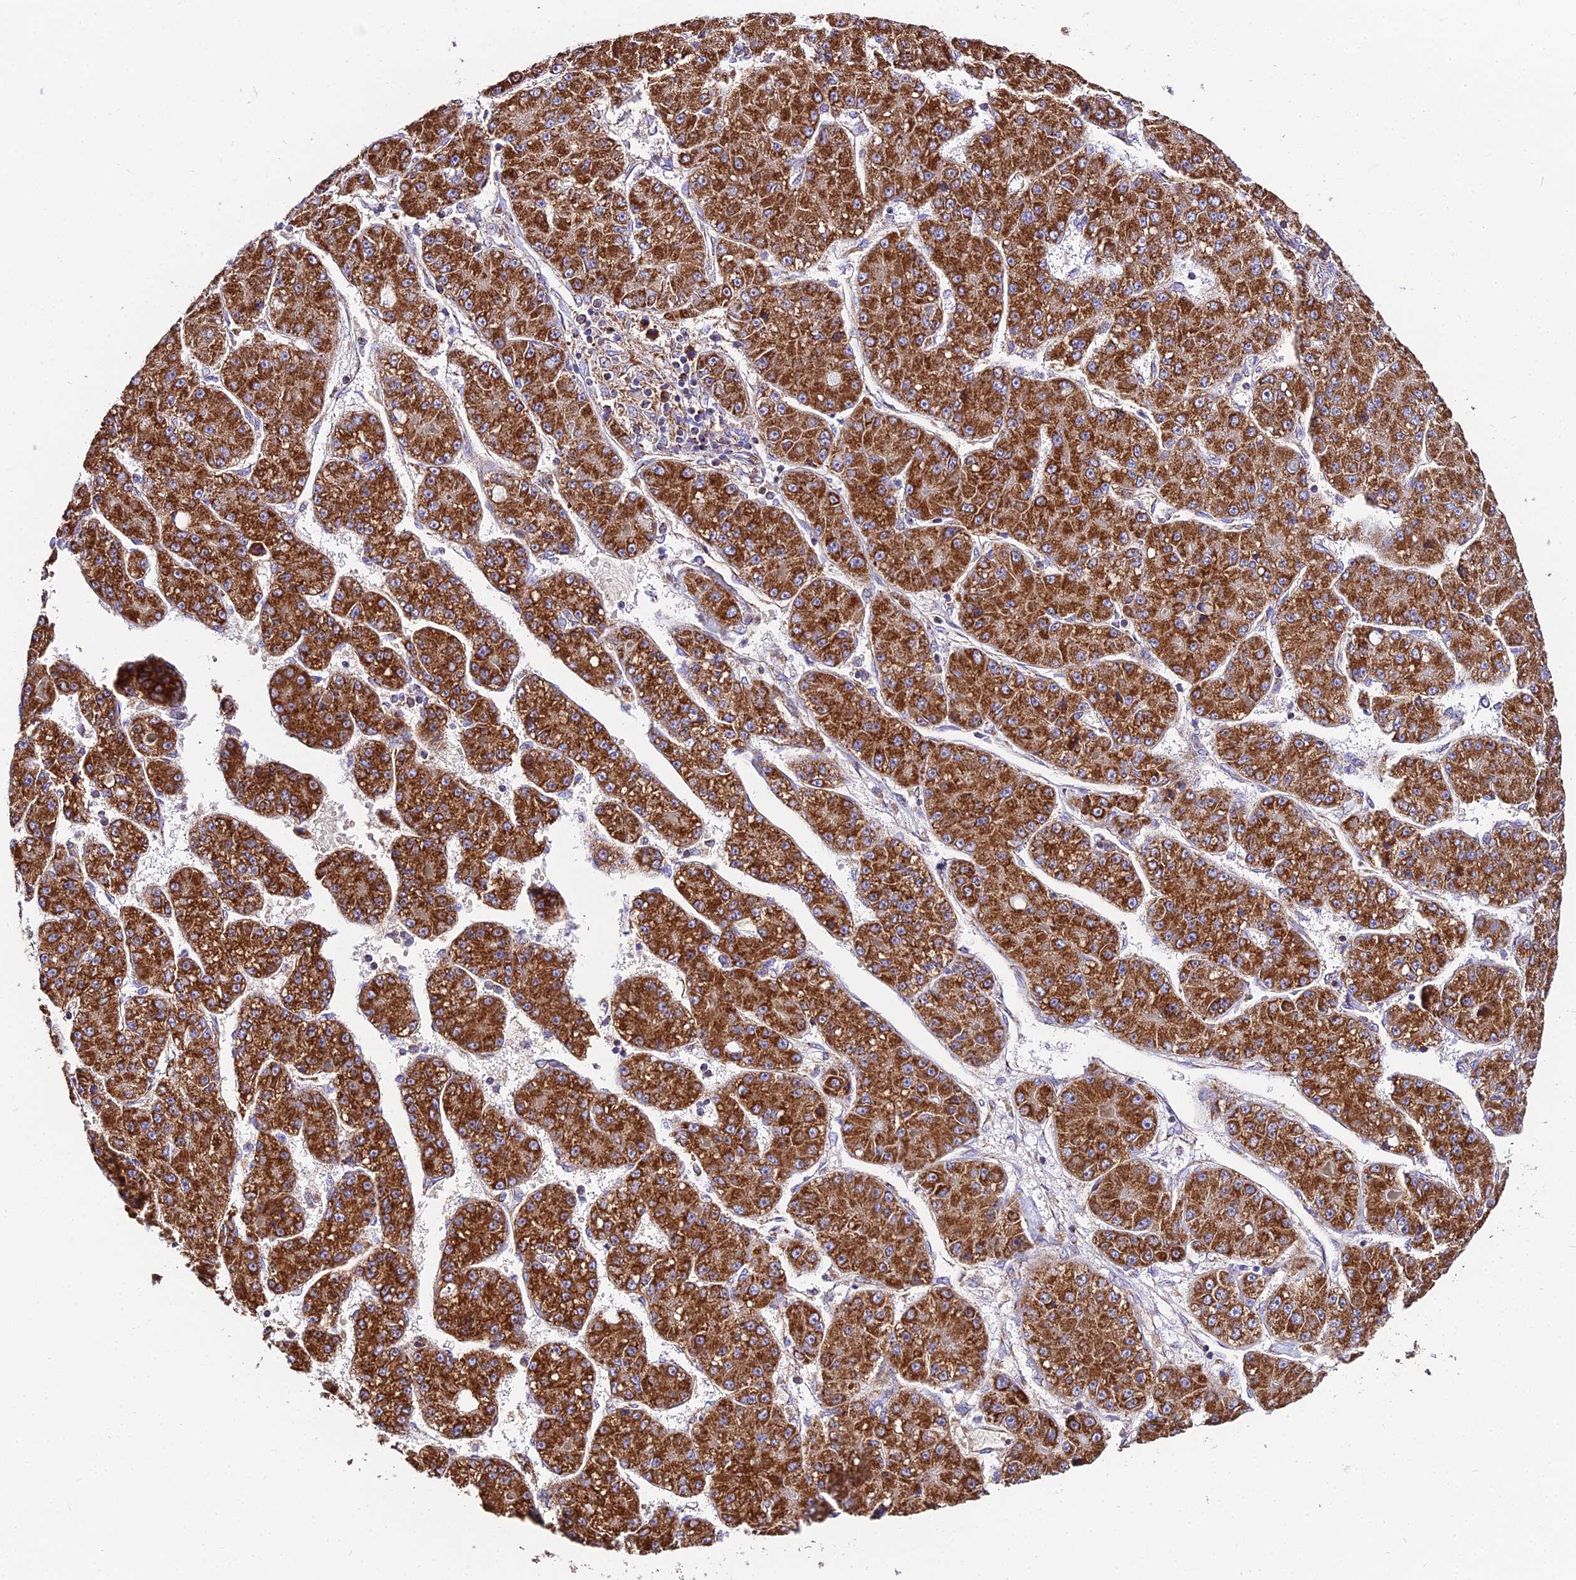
{"staining": {"intensity": "strong", "quantity": ">75%", "location": "cytoplasmic/membranous"}, "tissue": "liver cancer", "cell_type": "Tumor cells", "image_type": "cancer", "snomed": [{"axis": "morphology", "description": "Carcinoma, Hepatocellular, NOS"}, {"axis": "topography", "description": "Liver"}], "caption": "Hepatocellular carcinoma (liver) stained with DAB immunohistochemistry exhibits high levels of strong cytoplasmic/membranous staining in approximately >75% of tumor cells. (brown staining indicates protein expression, while blue staining denotes nuclei).", "gene": "OCIAD1", "patient": {"sex": "male", "age": 67}}